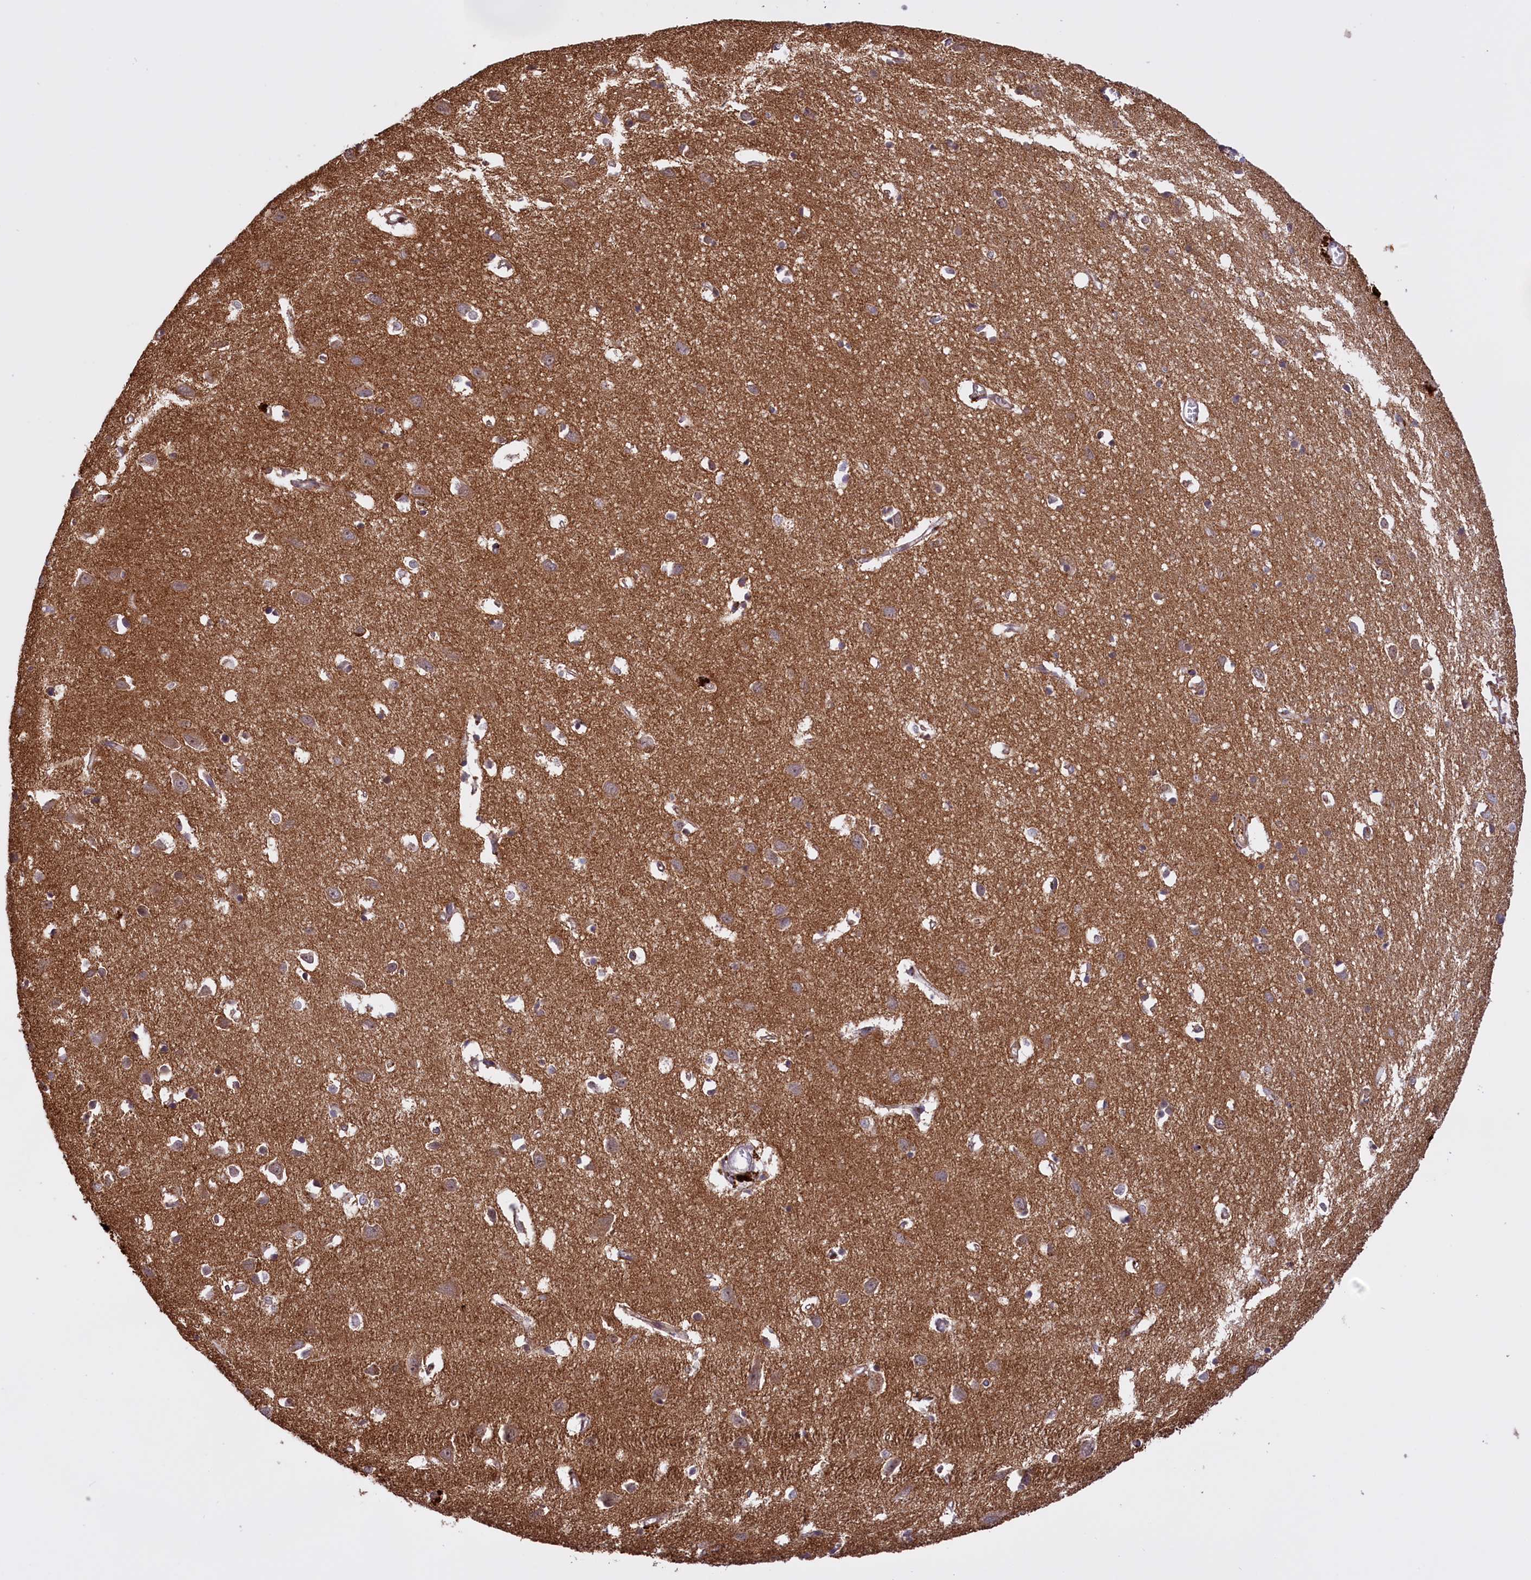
{"staining": {"intensity": "weak", "quantity": "25%-75%", "location": "cytoplasmic/membranous"}, "tissue": "cerebral cortex", "cell_type": "Endothelial cells", "image_type": "normal", "snomed": [{"axis": "morphology", "description": "Normal tissue, NOS"}, {"axis": "topography", "description": "Cerebral cortex"}], "caption": "Protein analysis of unremarkable cerebral cortex shows weak cytoplasmic/membranous staining in about 25%-75% of endothelial cells.", "gene": "RRAD", "patient": {"sex": "female", "age": 64}}